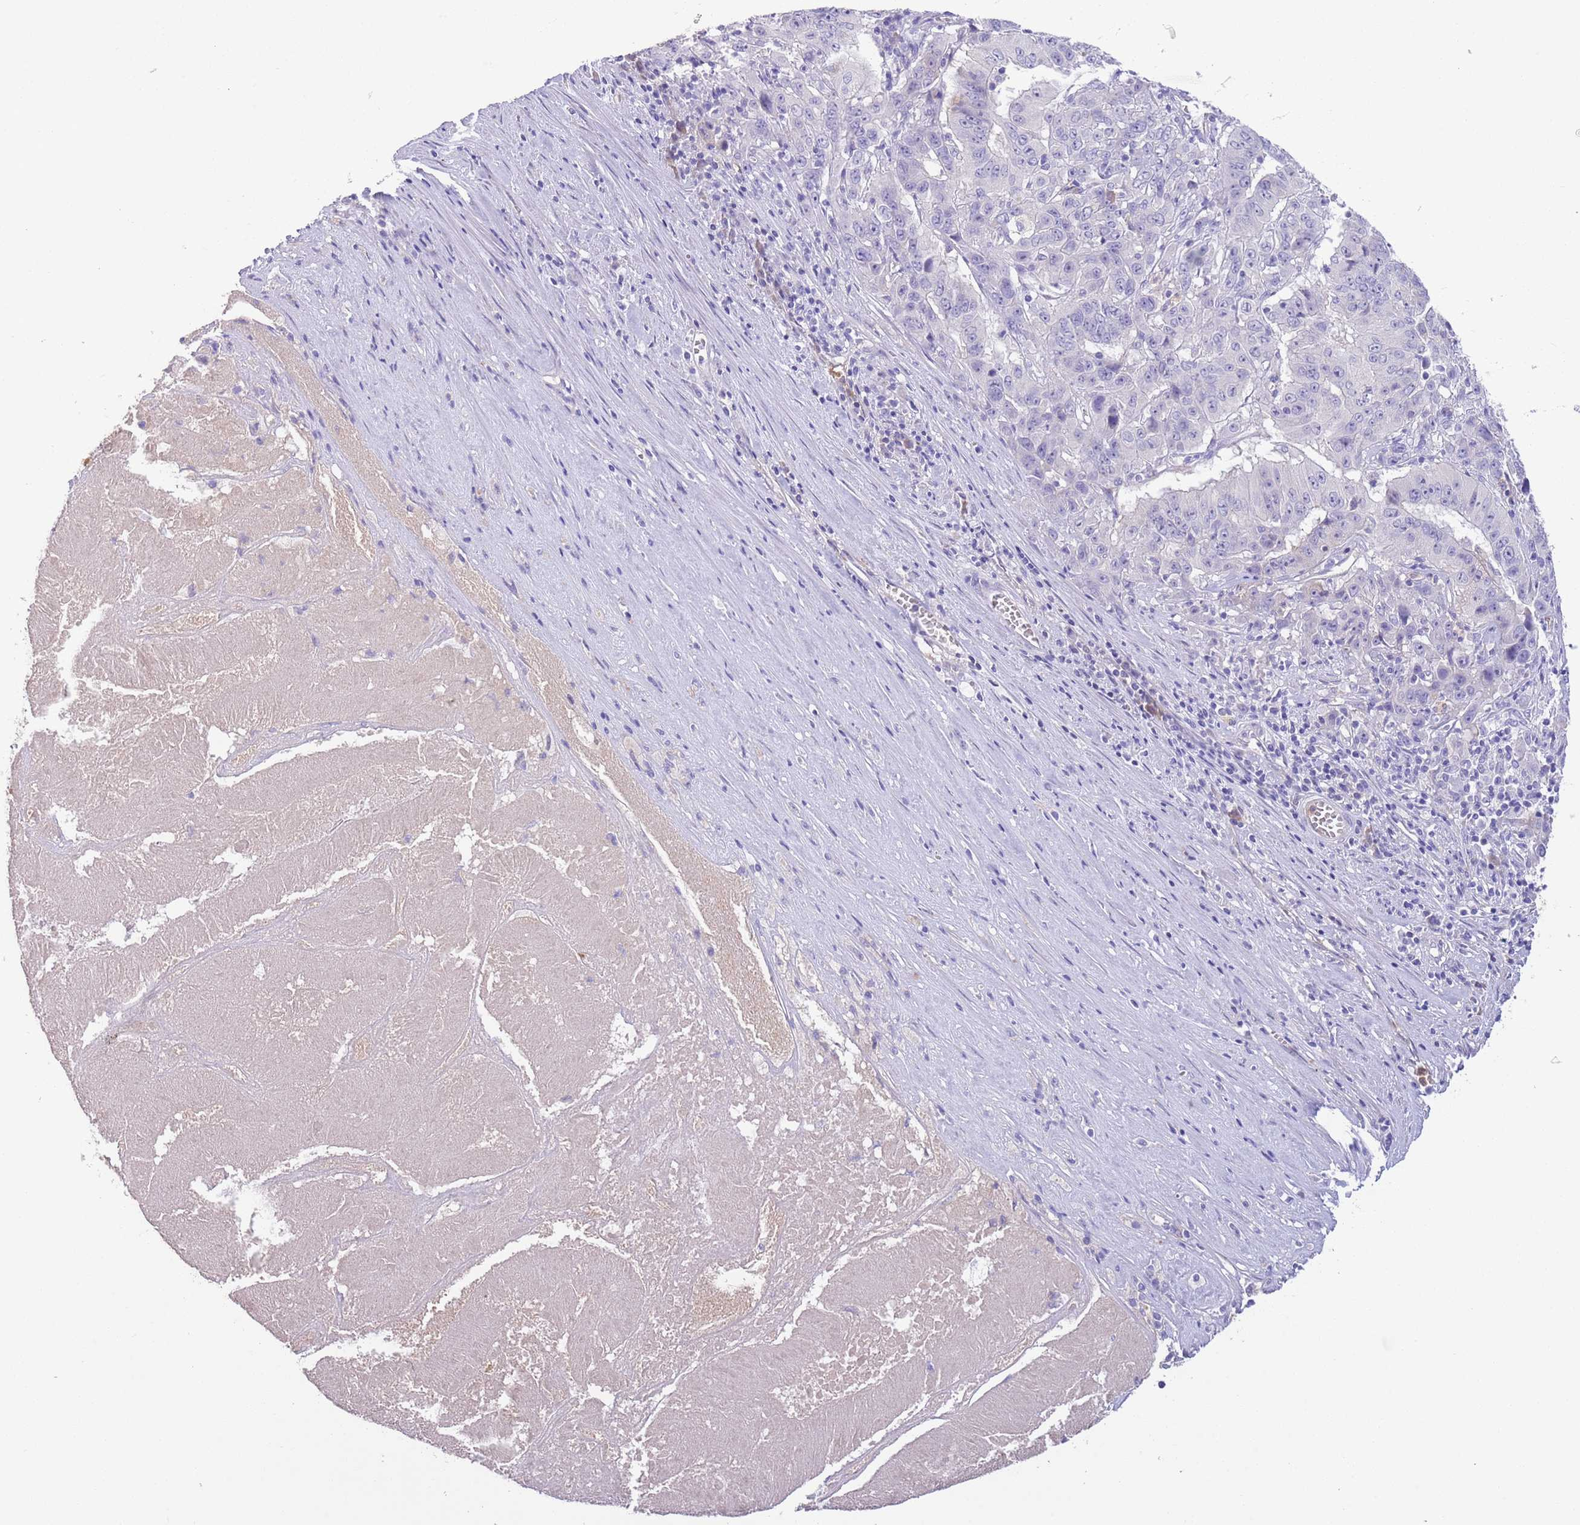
{"staining": {"intensity": "negative", "quantity": "none", "location": "none"}, "tissue": "pancreatic cancer", "cell_type": "Tumor cells", "image_type": "cancer", "snomed": [{"axis": "morphology", "description": "Adenocarcinoma, NOS"}, {"axis": "topography", "description": "Pancreas"}], "caption": "Pancreatic cancer stained for a protein using immunohistochemistry displays no positivity tumor cells.", "gene": "IGFL4", "patient": {"sex": "male", "age": 63}}